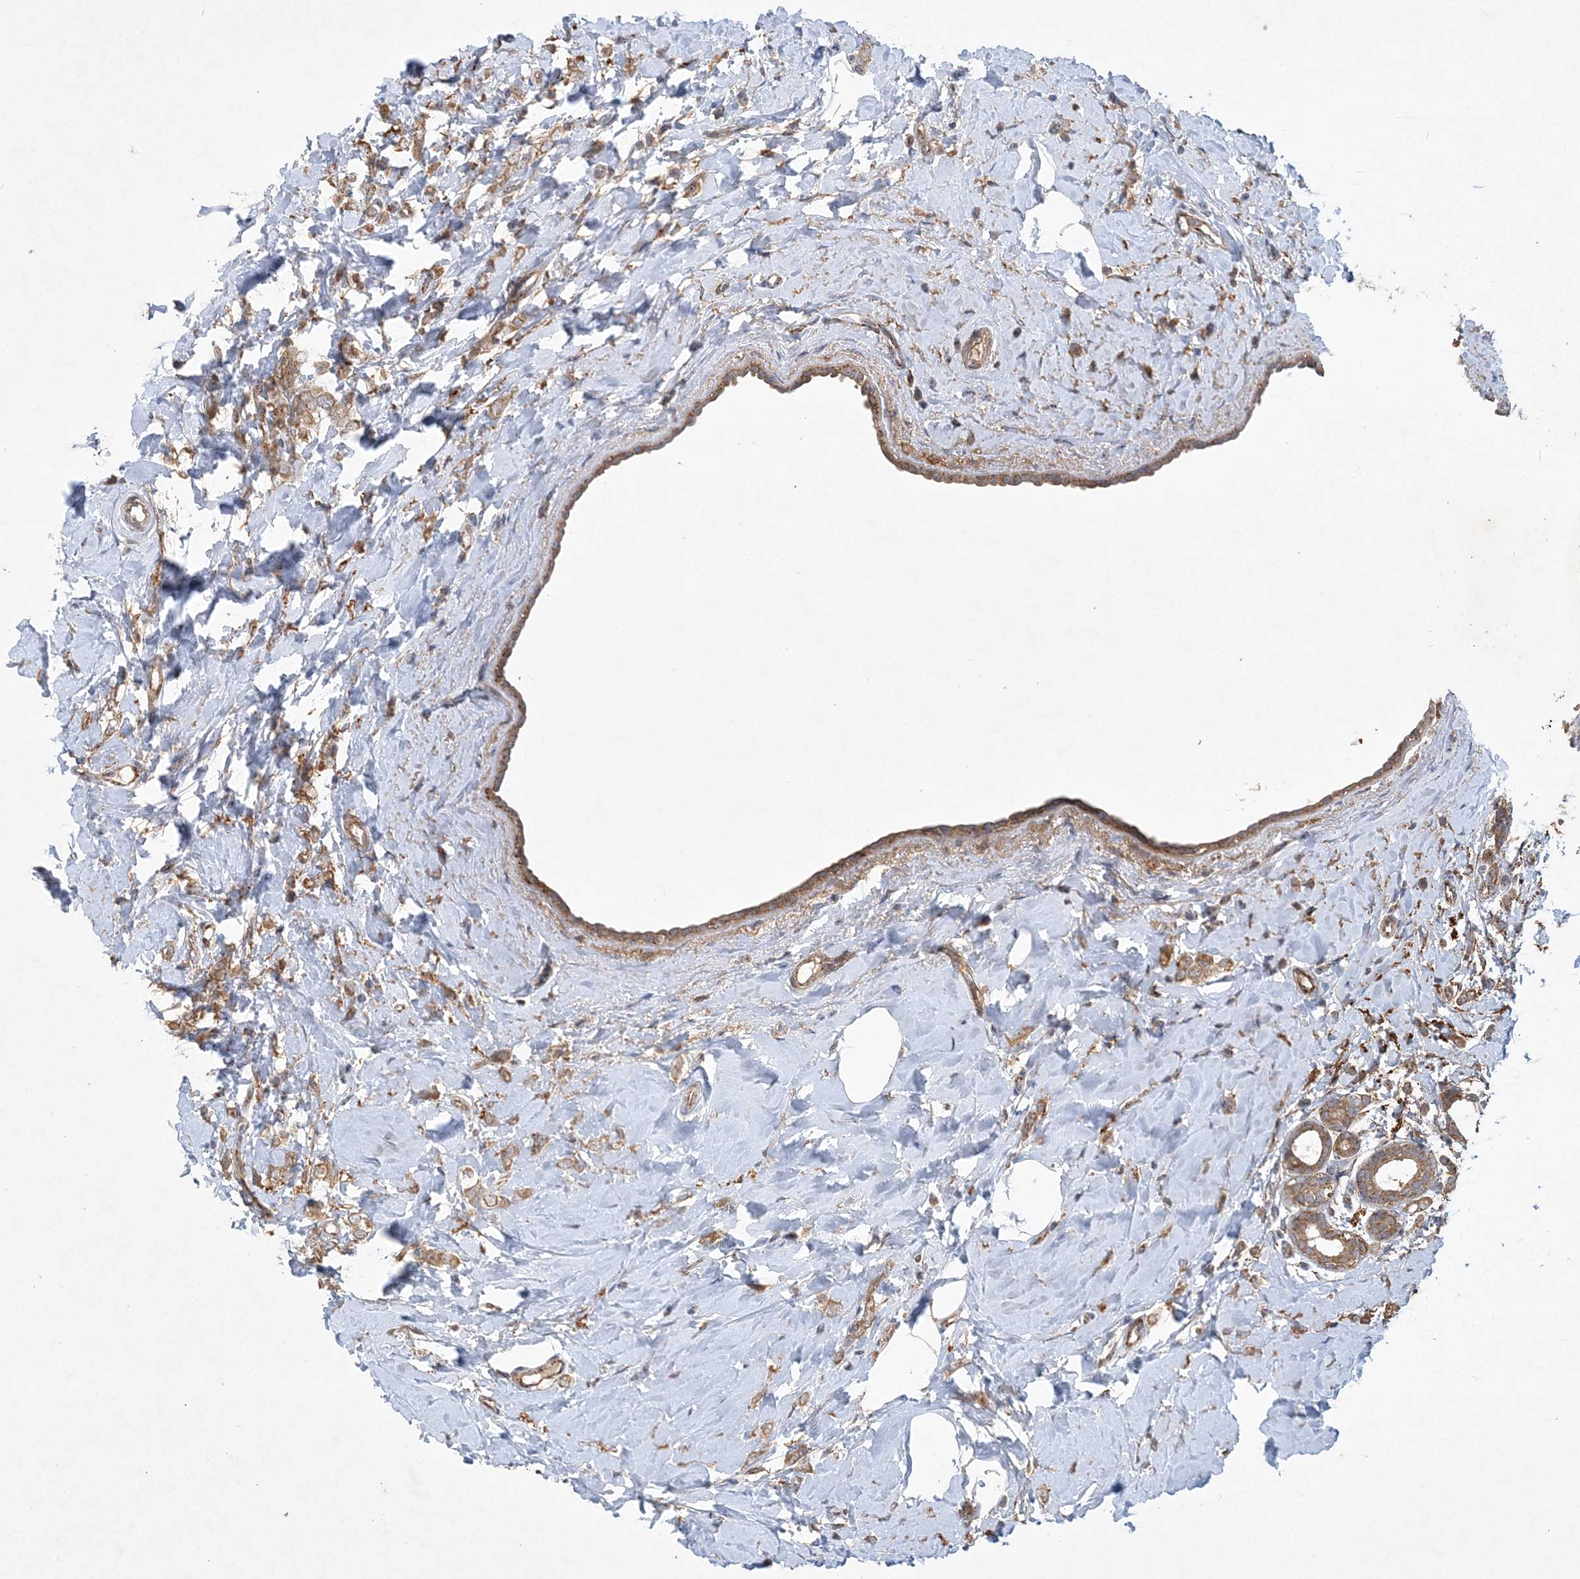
{"staining": {"intensity": "moderate", "quantity": ">75%", "location": "cytoplasmic/membranous,nuclear"}, "tissue": "breast cancer", "cell_type": "Tumor cells", "image_type": "cancer", "snomed": [{"axis": "morphology", "description": "Lobular carcinoma"}, {"axis": "topography", "description": "Breast"}], "caption": "Tumor cells demonstrate moderate cytoplasmic/membranous and nuclear staining in approximately >75% of cells in breast cancer. The staining was performed using DAB (3,3'-diaminobenzidine) to visualize the protein expression in brown, while the nuclei were stained in blue with hematoxylin (Magnification: 20x).", "gene": "FEZ2", "patient": {"sex": "female", "age": 47}}